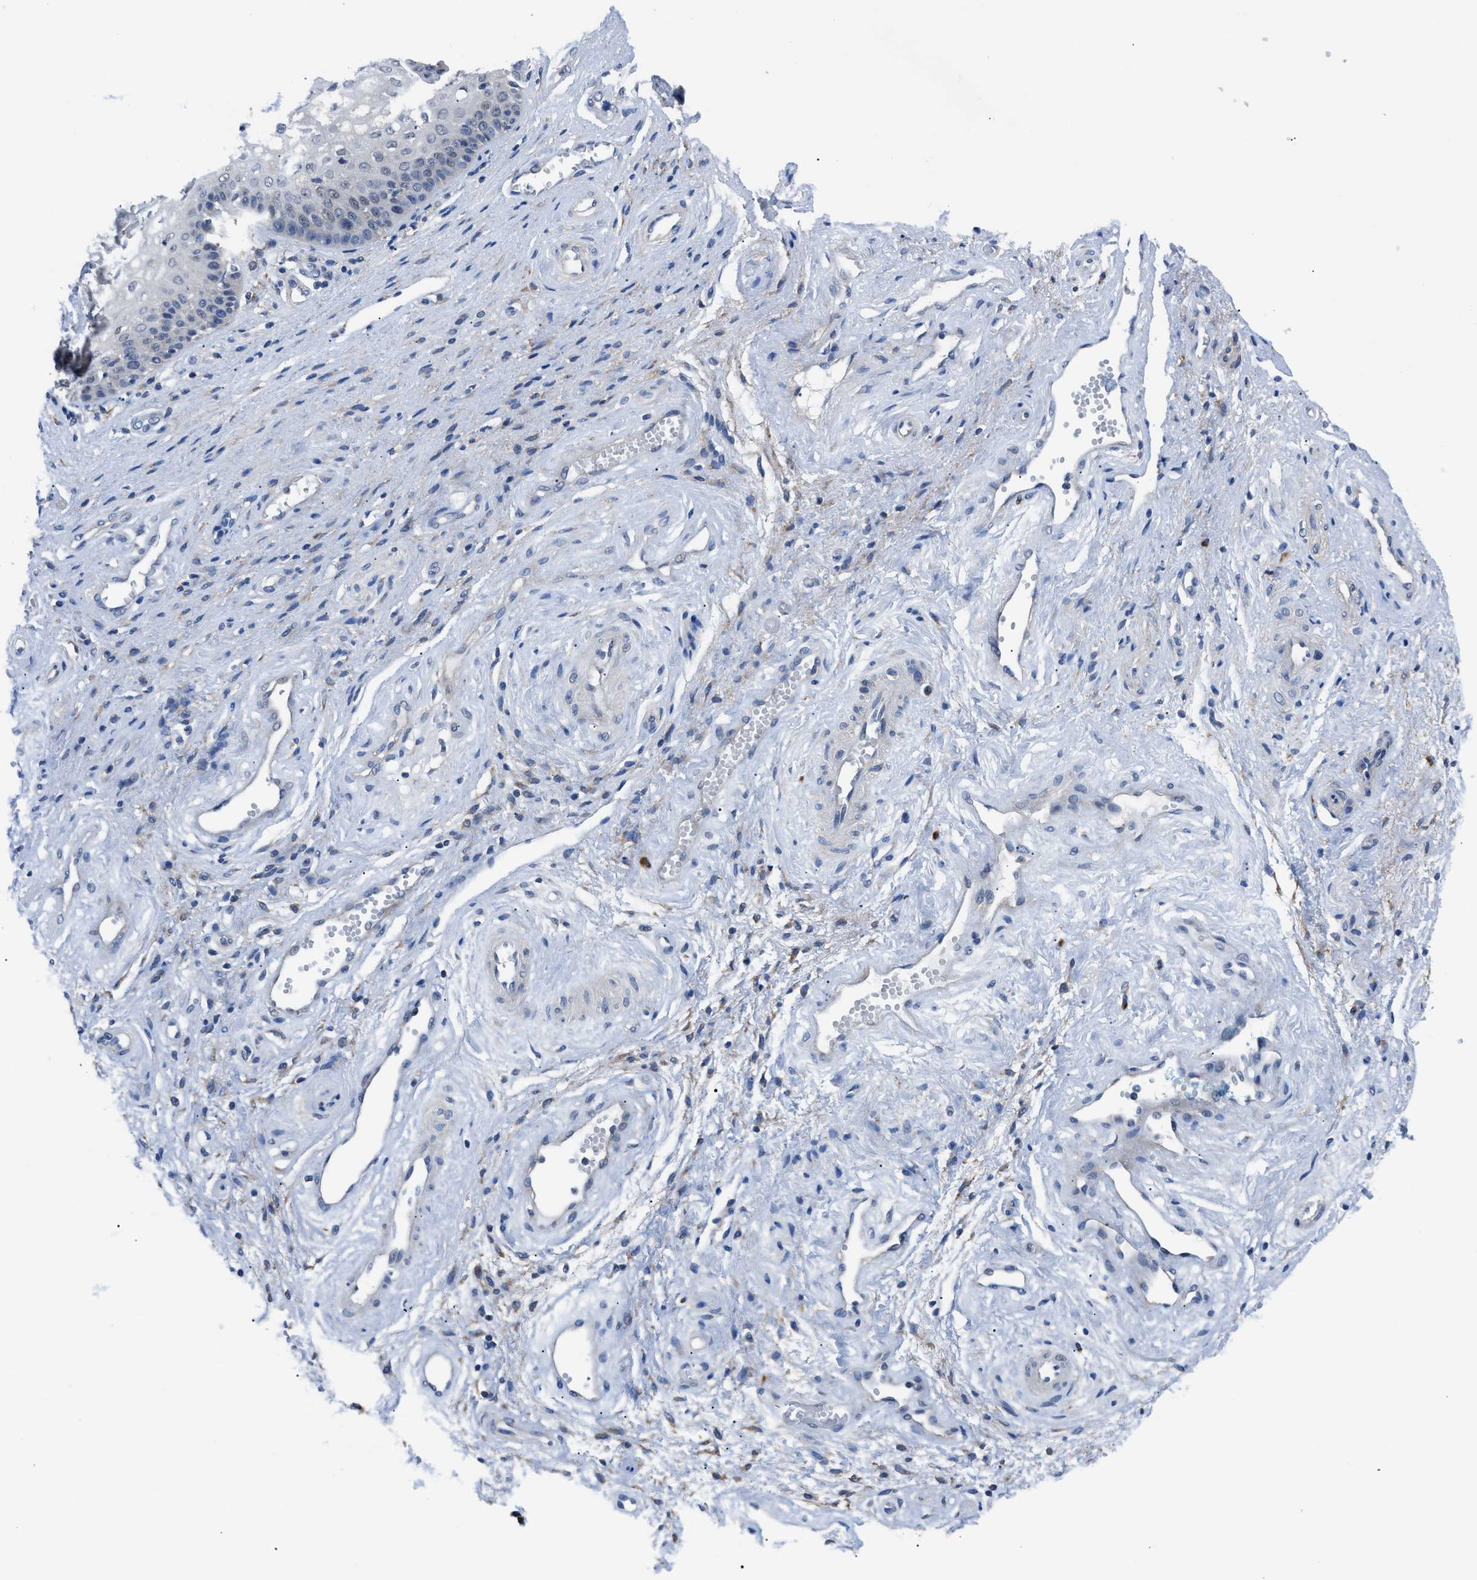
{"staining": {"intensity": "negative", "quantity": "none", "location": "none"}, "tissue": "vagina", "cell_type": "Squamous epithelial cells", "image_type": "normal", "snomed": [{"axis": "morphology", "description": "Normal tissue, NOS"}, {"axis": "topography", "description": "Vagina"}], "caption": "High magnification brightfield microscopy of unremarkable vagina stained with DAB (brown) and counterstained with hematoxylin (blue): squamous epithelial cells show no significant staining.", "gene": "TMEM45B", "patient": {"sex": "female", "age": 34}}